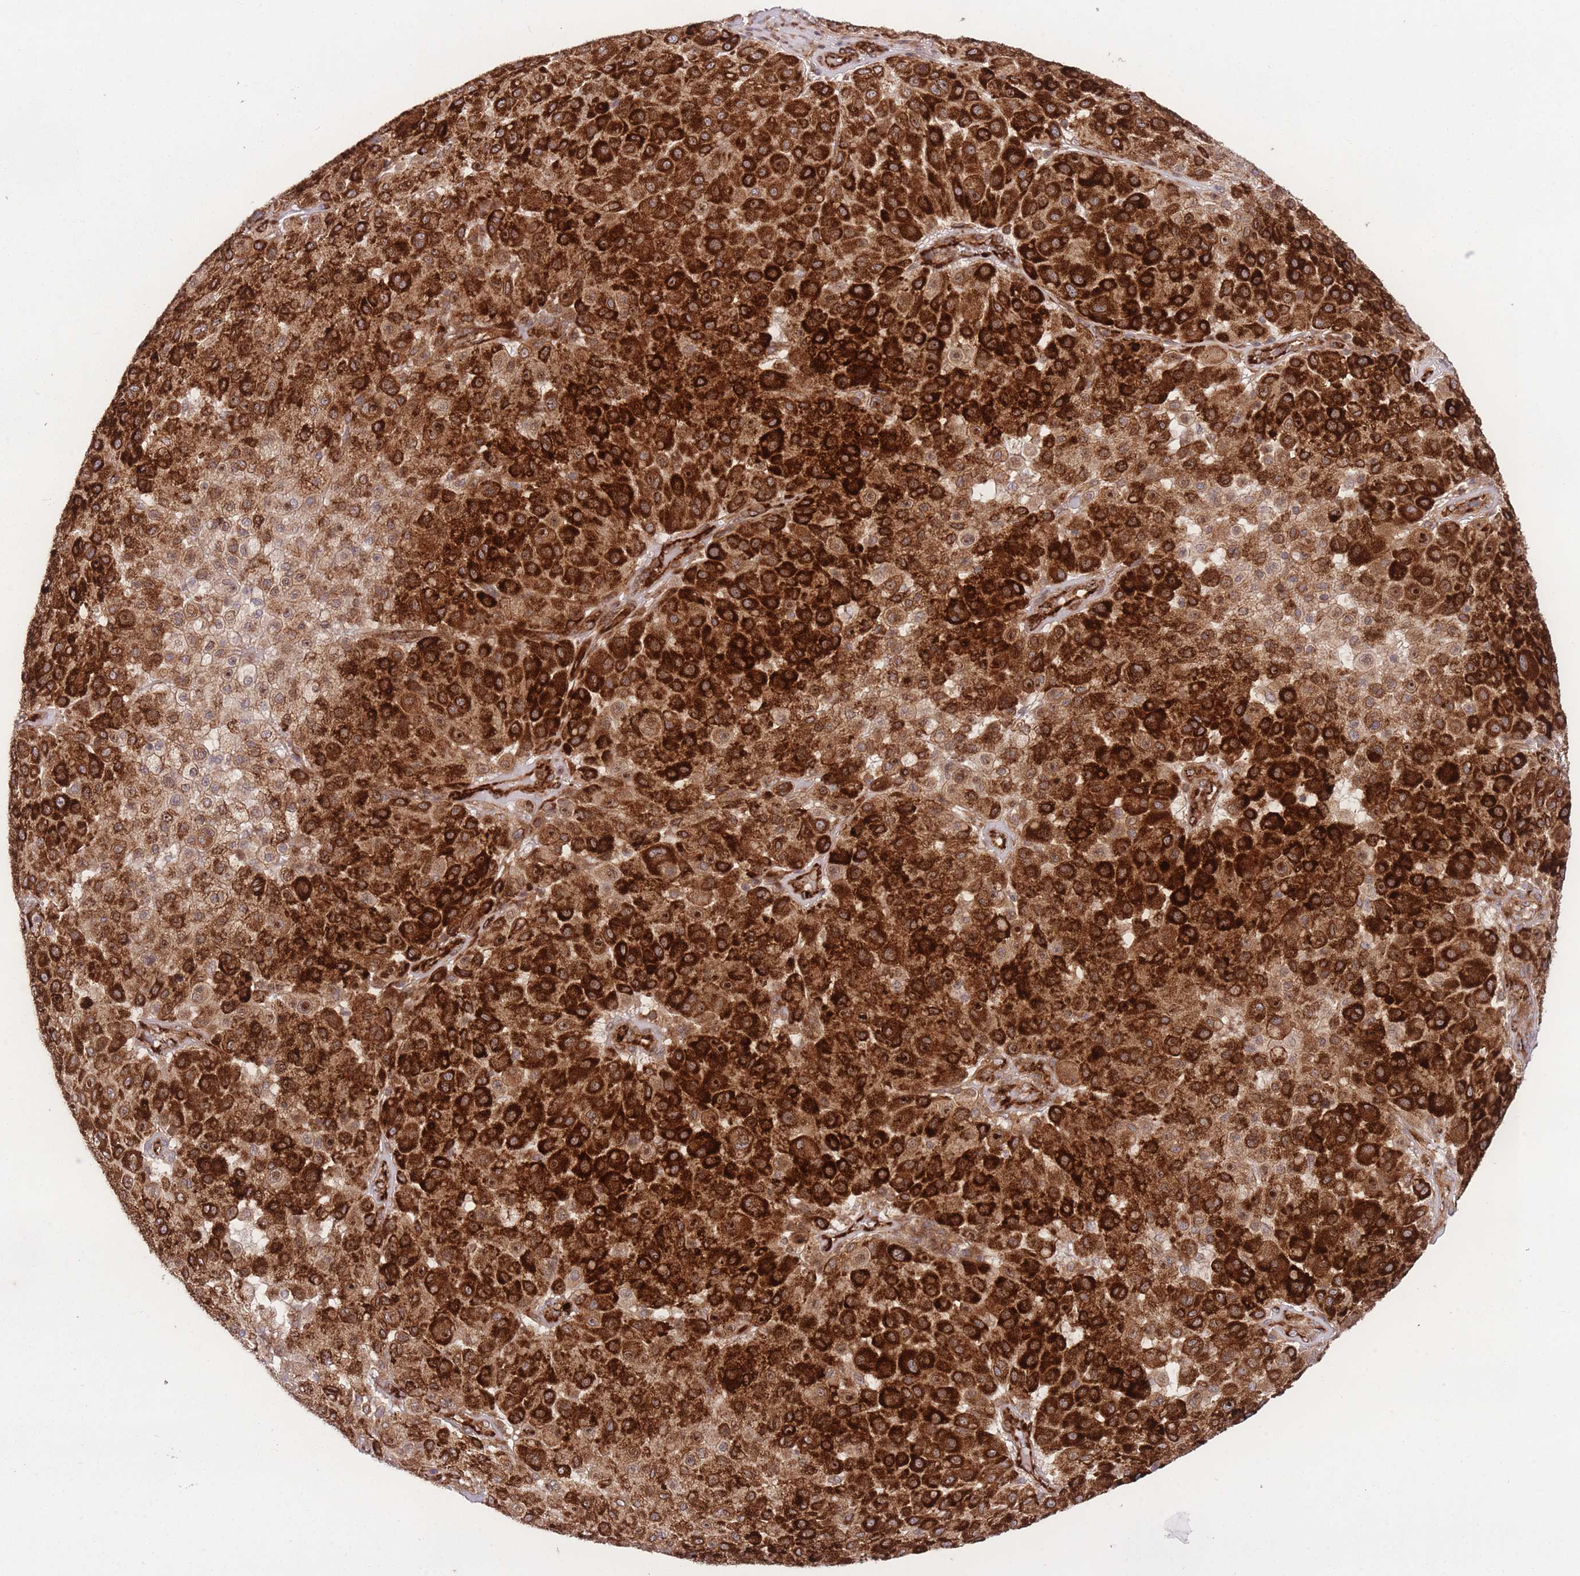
{"staining": {"intensity": "strong", "quantity": ">75%", "location": "cytoplasmic/membranous"}, "tissue": "melanoma", "cell_type": "Tumor cells", "image_type": "cancer", "snomed": [{"axis": "morphology", "description": "Malignant melanoma, Metastatic site"}, {"axis": "topography", "description": "Smooth muscle"}], "caption": "Brown immunohistochemical staining in melanoma reveals strong cytoplasmic/membranous positivity in about >75% of tumor cells. The staining was performed using DAB to visualize the protein expression in brown, while the nuclei were stained in blue with hematoxylin (Magnification: 20x).", "gene": "CISH", "patient": {"sex": "male", "age": 41}}